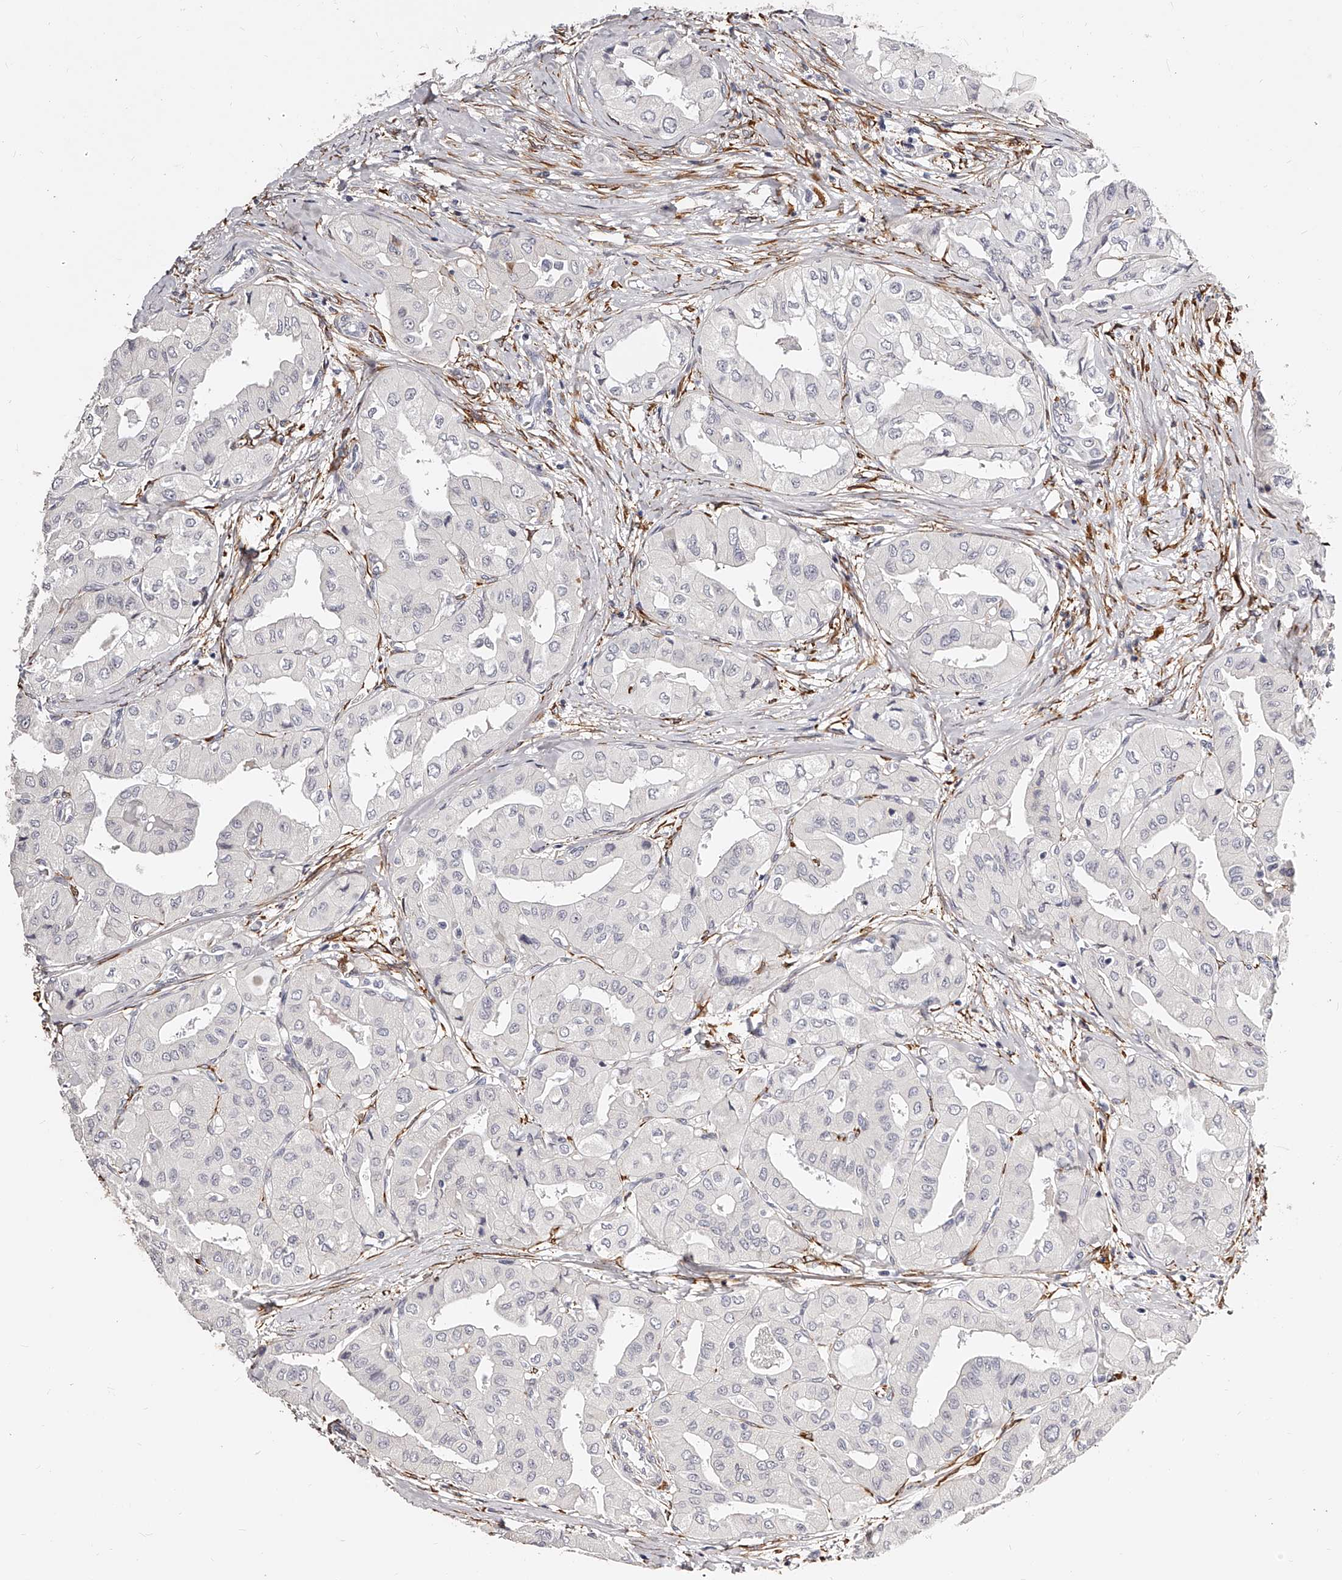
{"staining": {"intensity": "negative", "quantity": "none", "location": "none"}, "tissue": "thyroid cancer", "cell_type": "Tumor cells", "image_type": "cancer", "snomed": [{"axis": "morphology", "description": "Papillary adenocarcinoma, NOS"}, {"axis": "topography", "description": "Thyroid gland"}], "caption": "Tumor cells show no significant protein positivity in thyroid papillary adenocarcinoma. (DAB immunohistochemistry visualized using brightfield microscopy, high magnification).", "gene": "CD82", "patient": {"sex": "female", "age": 59}}